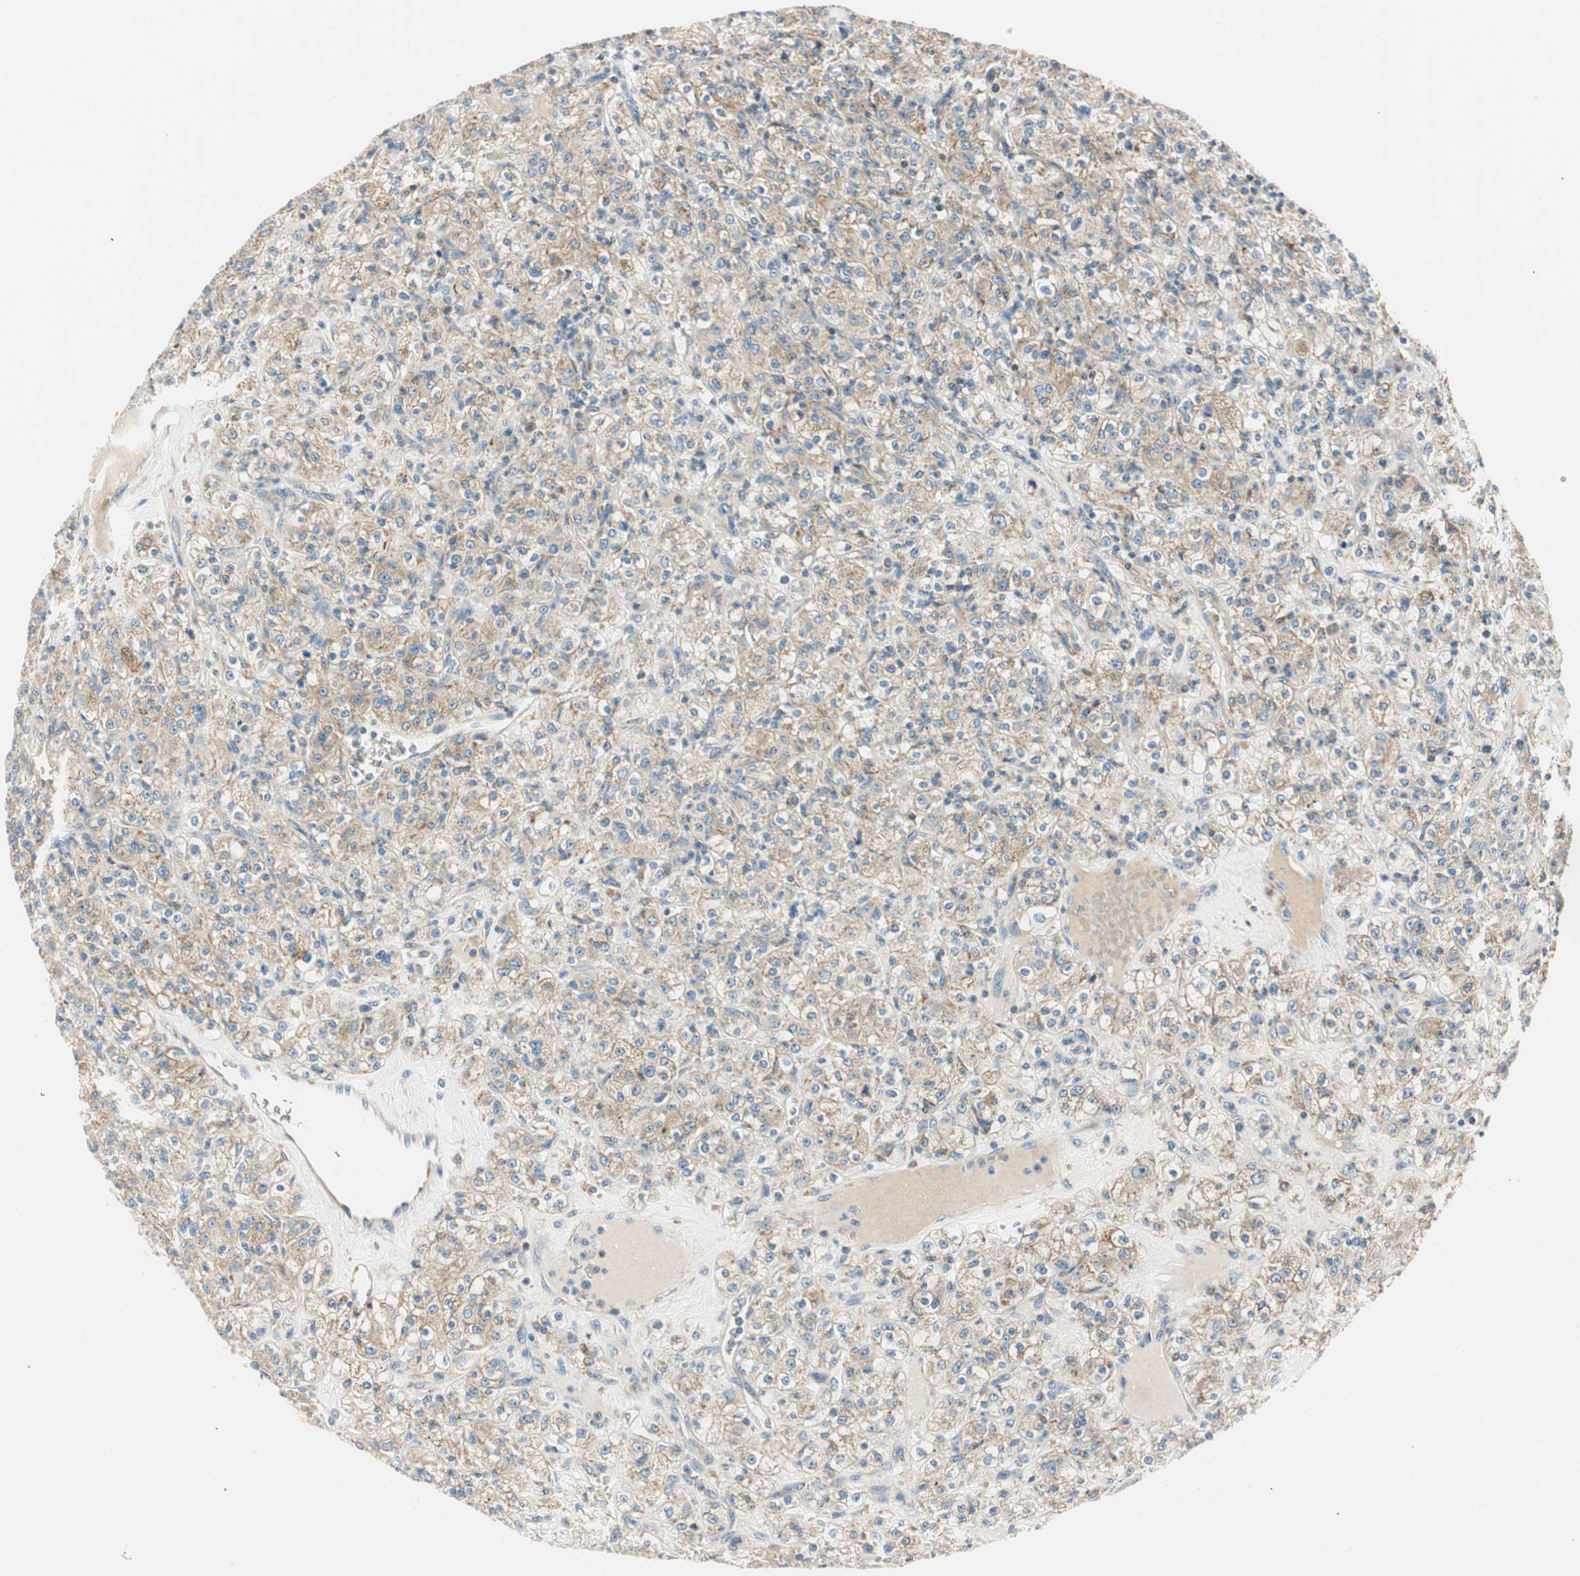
{"staining": {"intensity": "moderate", "quantity": ">75%", "location": "cytoplasmic/membranous"}, "tissue": "renal cancer", "cell_type": "Tumor cells", "image_type": "cancer", "snomed": [{"axis": "morphology", "description": "Normal tissue, NOS"}, {"axis": "morphology", "description": "Adenocarcinoma, NOS"}, {"axis": "topography", "description": "Kidney"}], "caption": "Moderate cytoplasmic/membranous protein staining is seen in about >75% of tumor cells in renal adenocarcinoma. The staining is performed using DAB (3,3'-diaminobenzidine) brown chromogen to label protein expression. The nuclei are counter-stained blue using hematoxylin.", "gene": "RORB", "patient": {"sex": "female", "age": 72}}